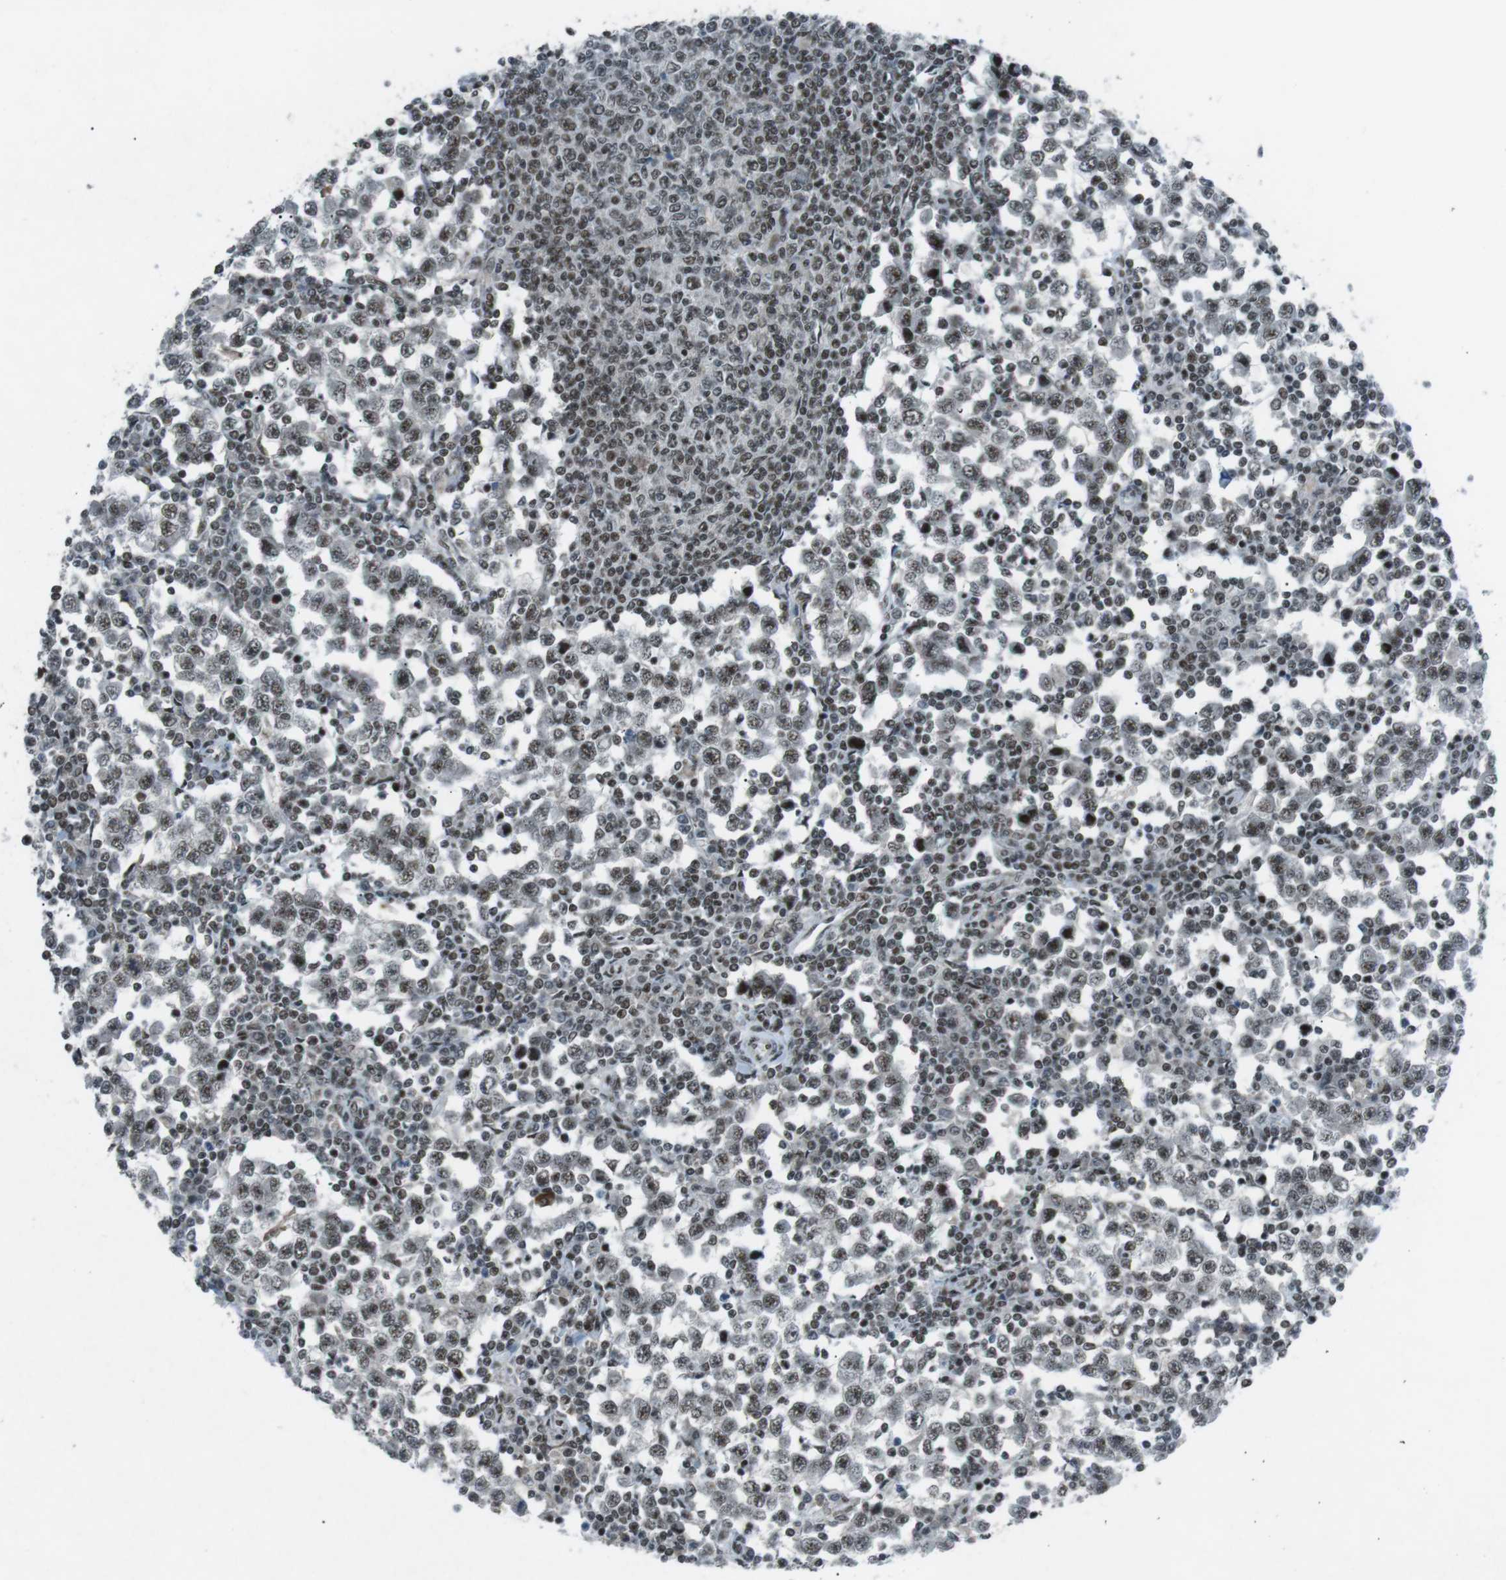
{"staining": {"intensity": "moderate", "quantity": ">75%", "location": "nuclear"}, "tissue": "testis cancer", "cell_type": "Tumor cells", "image_type": "cancer", "snomed": [{"axis": "morphology", "description": "Seminoma, NOS"}, {"axis": "topography", "description": "Testis"}], "caption": "Protein expression analysis of testis seminoma displays moderate nuclear expression in about >75% of tumor cells.", "gene": "TAF1", "patient": {"sex": "male", "age": 65}}